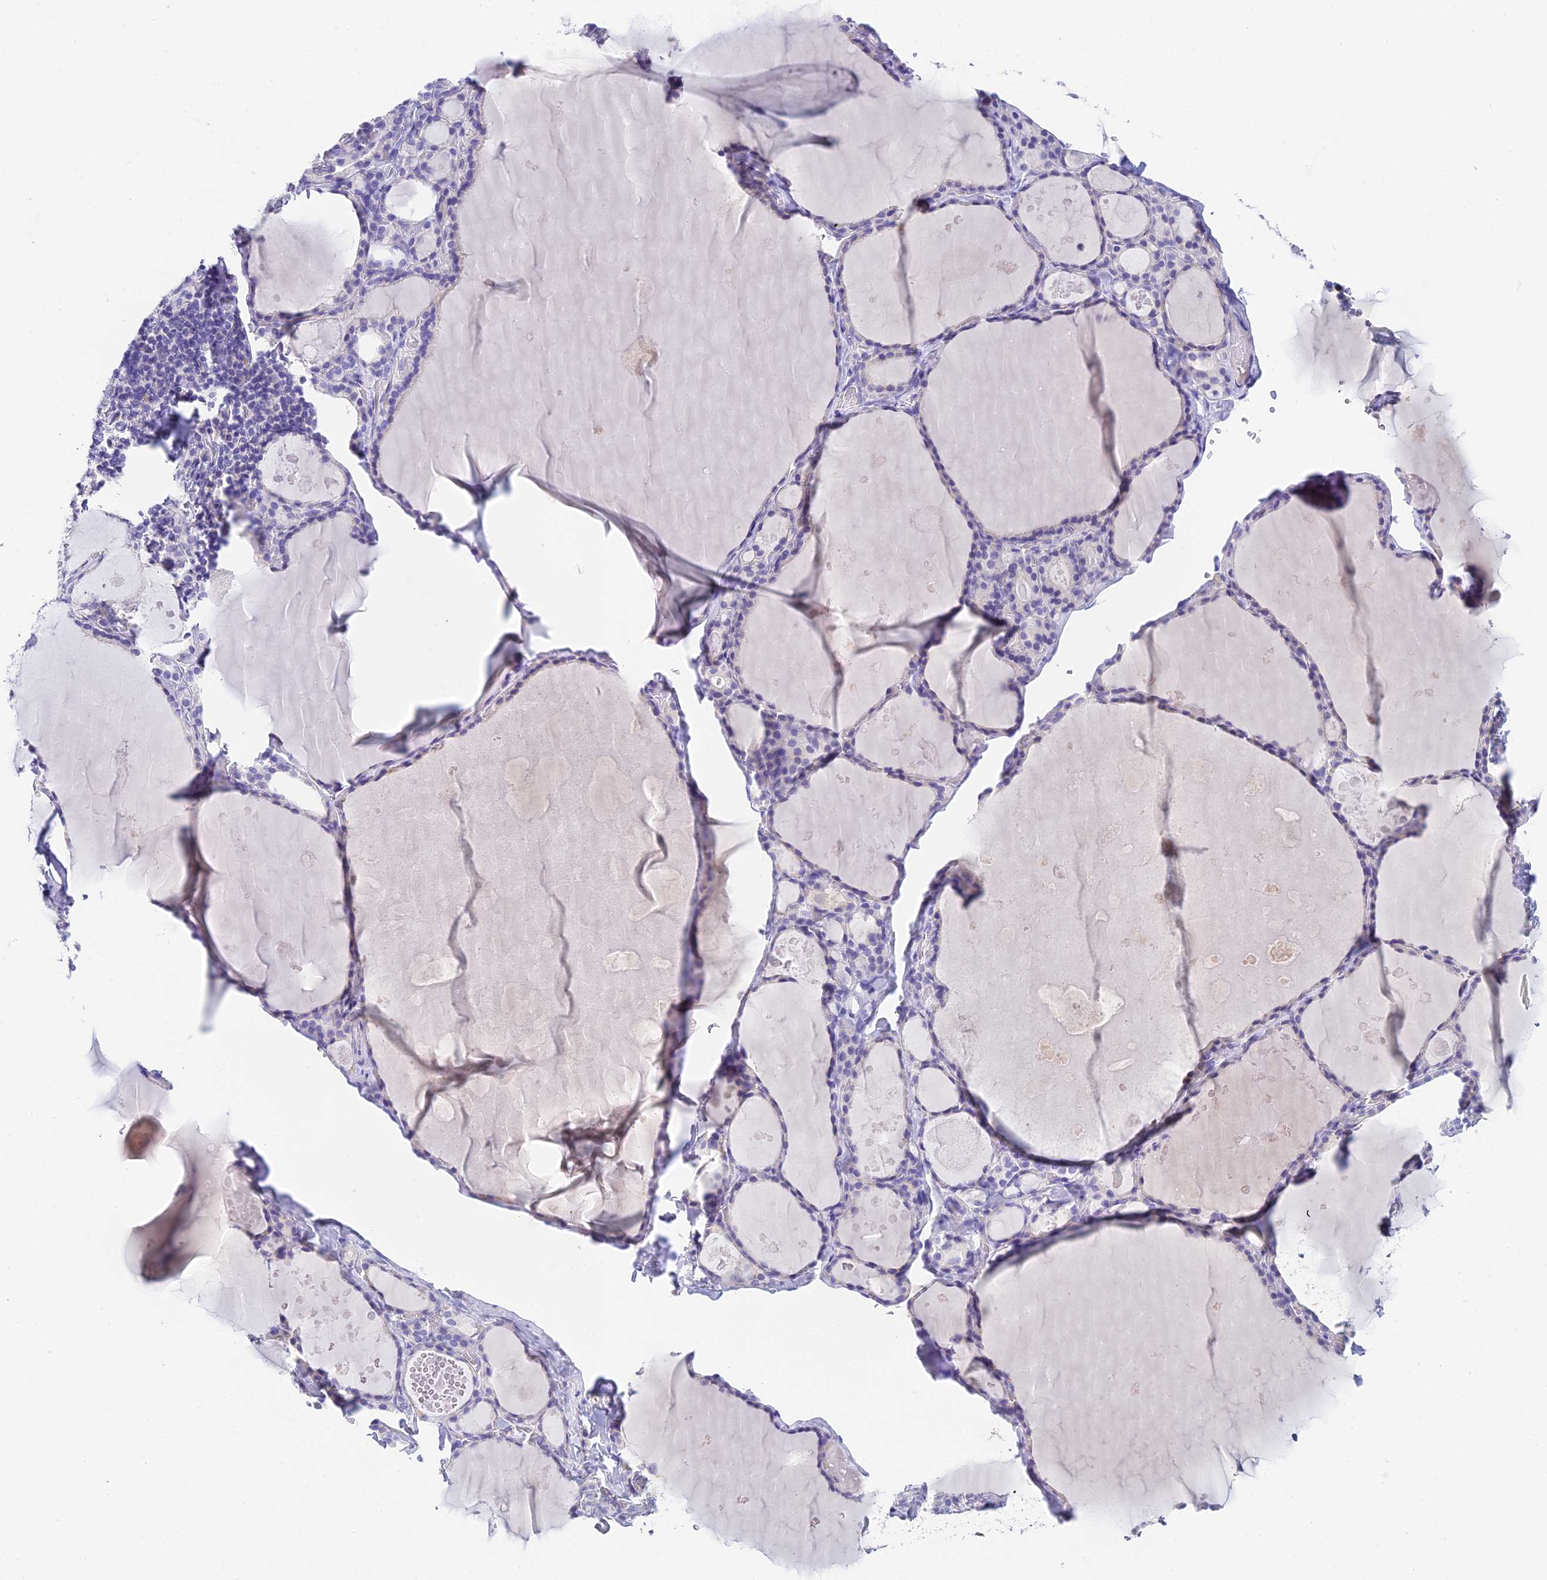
{"staining": {"intensity": "negative", "quantity": "none", "location": "none"}, "tissue": "thyroid gland", "cell_type": "Glandular cells", "image_type": "normal", "snomed": [{"axis": "morphology", "description": "Normal tissue, NOS"}, {"axis": "topography", "description": "Thyroid gland"}], "caption": "High magnification brightfield microscopy of unremarkable thyroid gland stained with DAB (brown) and counterstained with hematoxylin (blue): glandular cells show no significant staining. Brightfield microscopy of IHC stained with DAB (brown) and hematoxylin (blue), captured at high magnification.", "gene": "C12orf29", "patient": {"sex": "male", "age": 56}}